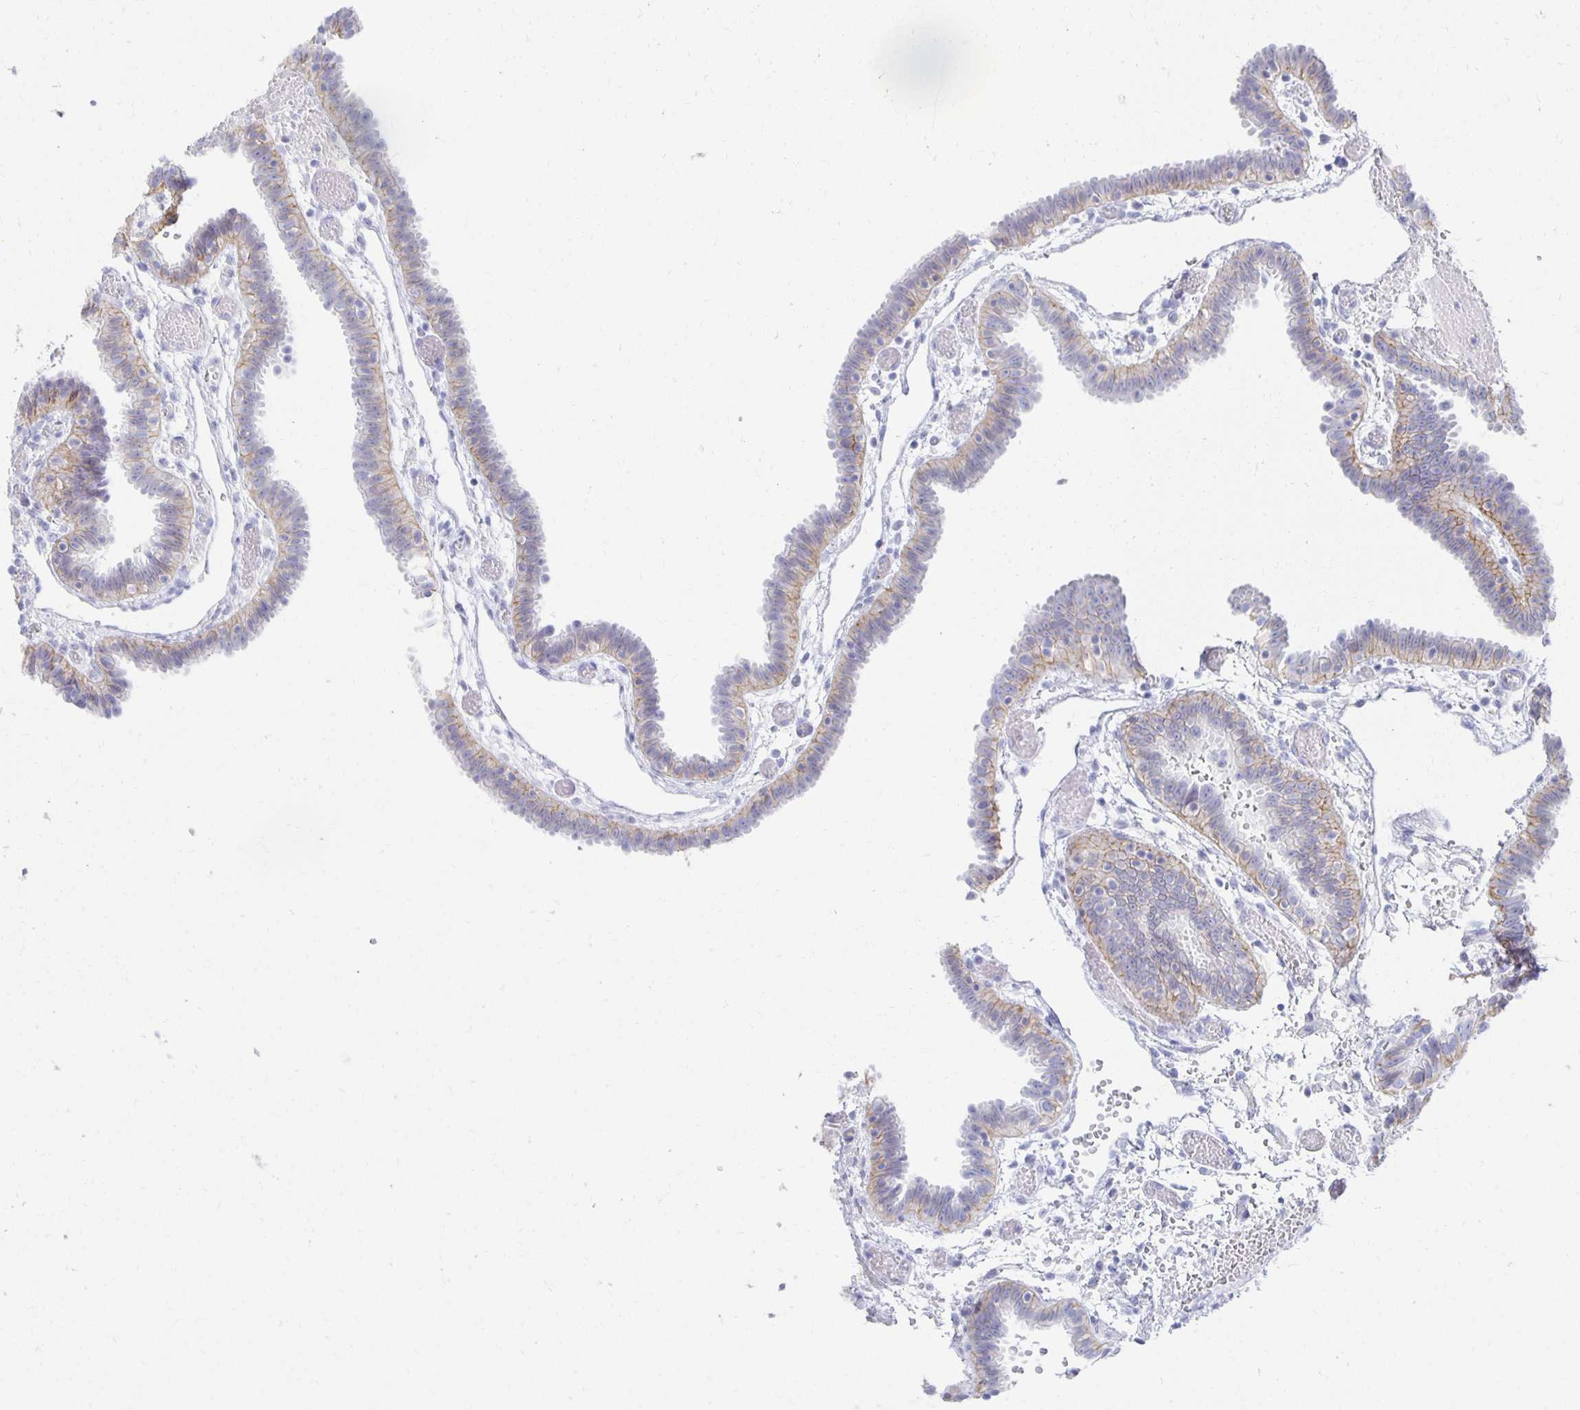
{"staining": {"intensity": "weak", "quantity": "<25%", "location": "cytoplasmic/membranous"}, "tissue": "fallopian tube", "cell_type": "Glandular cells", "image_type": "normal", "snomed": [{"axis": "morphology", "description": "Normal tissue, NOS"}, {"axis": "topography", "description": "Fallopian tube"}], "caption": "This is an immunohistochemistry image of benign fallopian tube. There is no expression in glandular cells.", "gene": "PRDM7", "patient": {"sex": "female", "age": 37}}